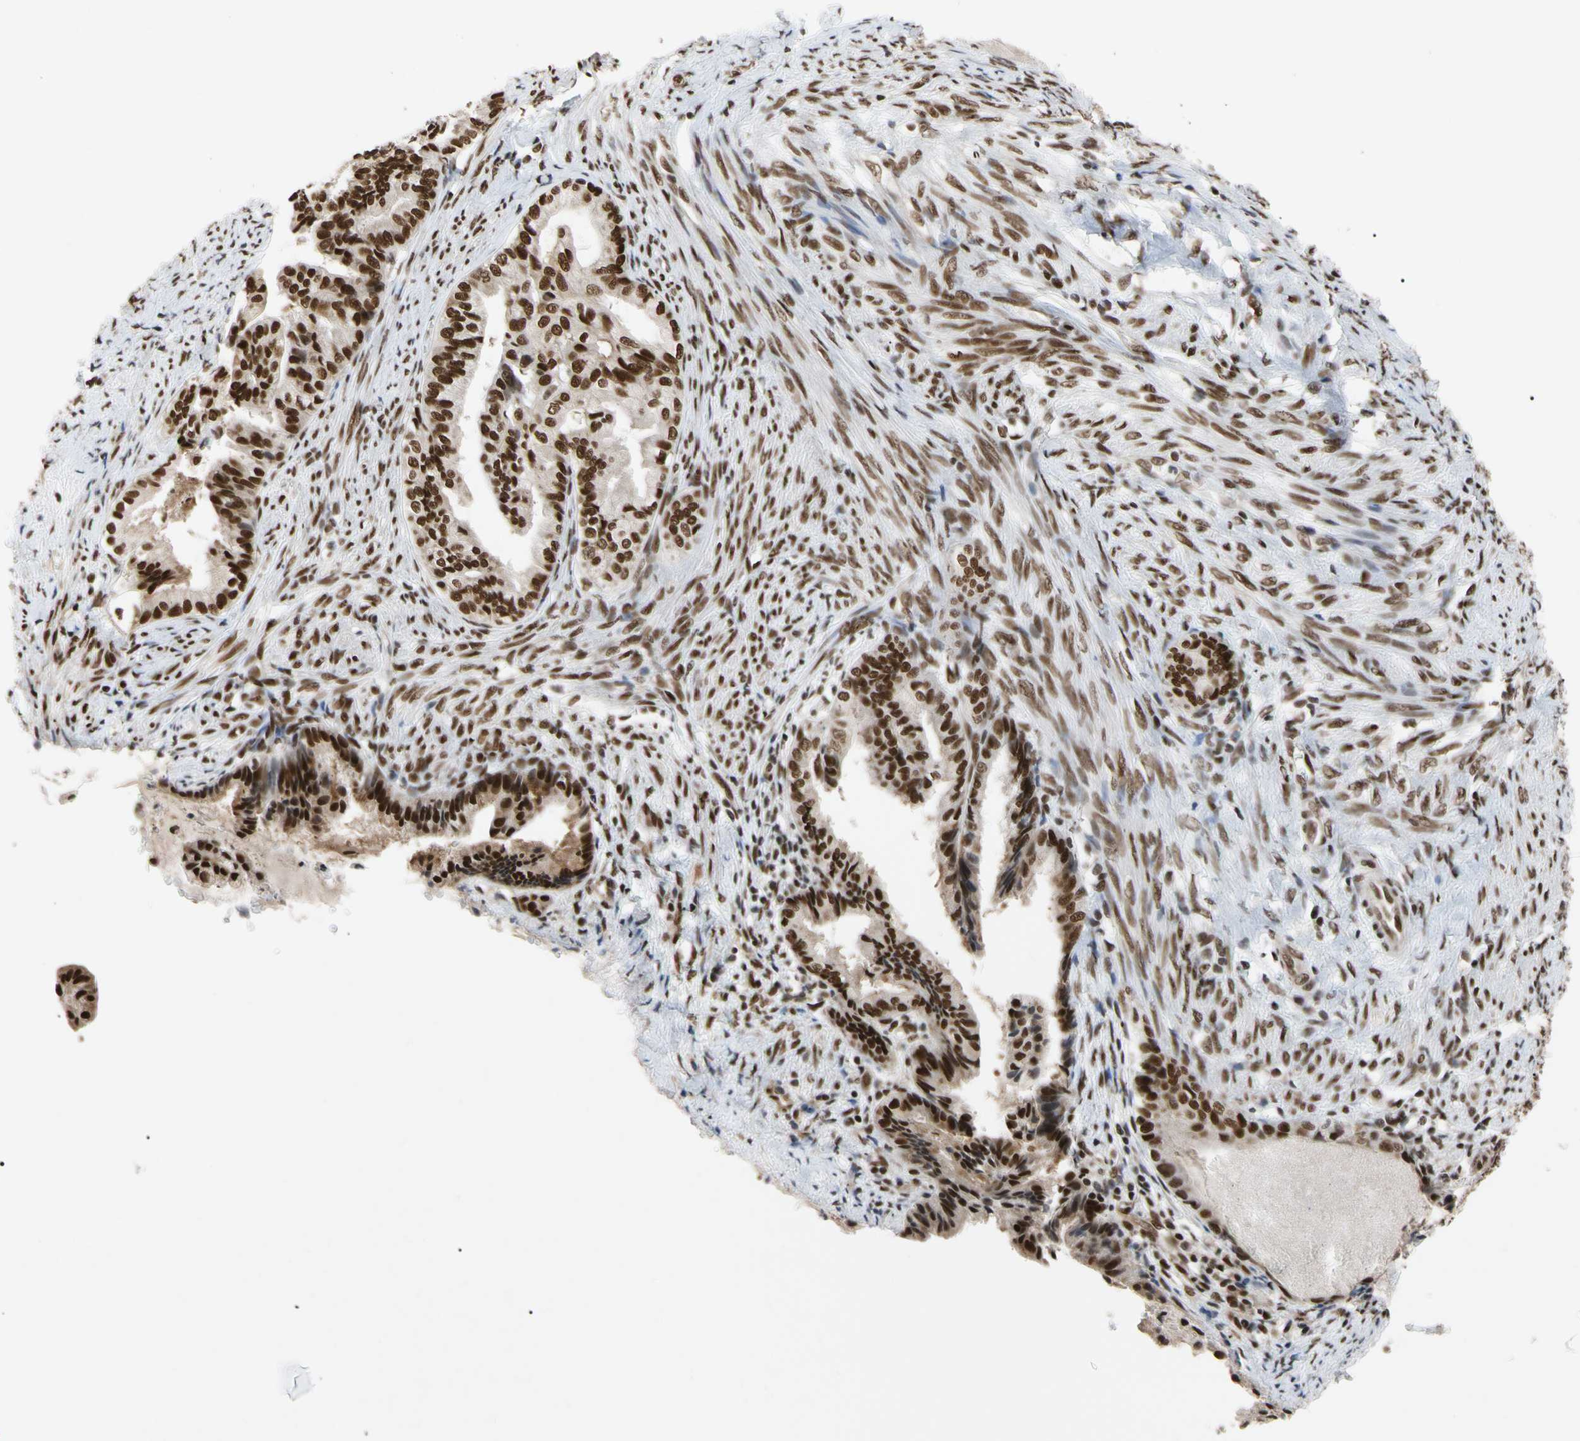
{"staining": {"intensity": "strong", "quantity": ">75%", "location": "cytoplasmic/membranous,nuclear"}, "tissue": "endometrial cancer", "cell_type": "Tumor cells", "image_type": "cancer", "snomed": [{"axis": "morphology", "description": "Adenocarcinoma, NOS"}, {"axis": "topography", "description": "Endometrium"}], "caption": "Protein staining shows strong cytoplasmic/membranous and nuclear positivity in approximately >75% of tumor cells in endometrial cancer (adenocarcinoma).", "gene": "FAM98B", "patient": {"sex": "female", "age": 86}}